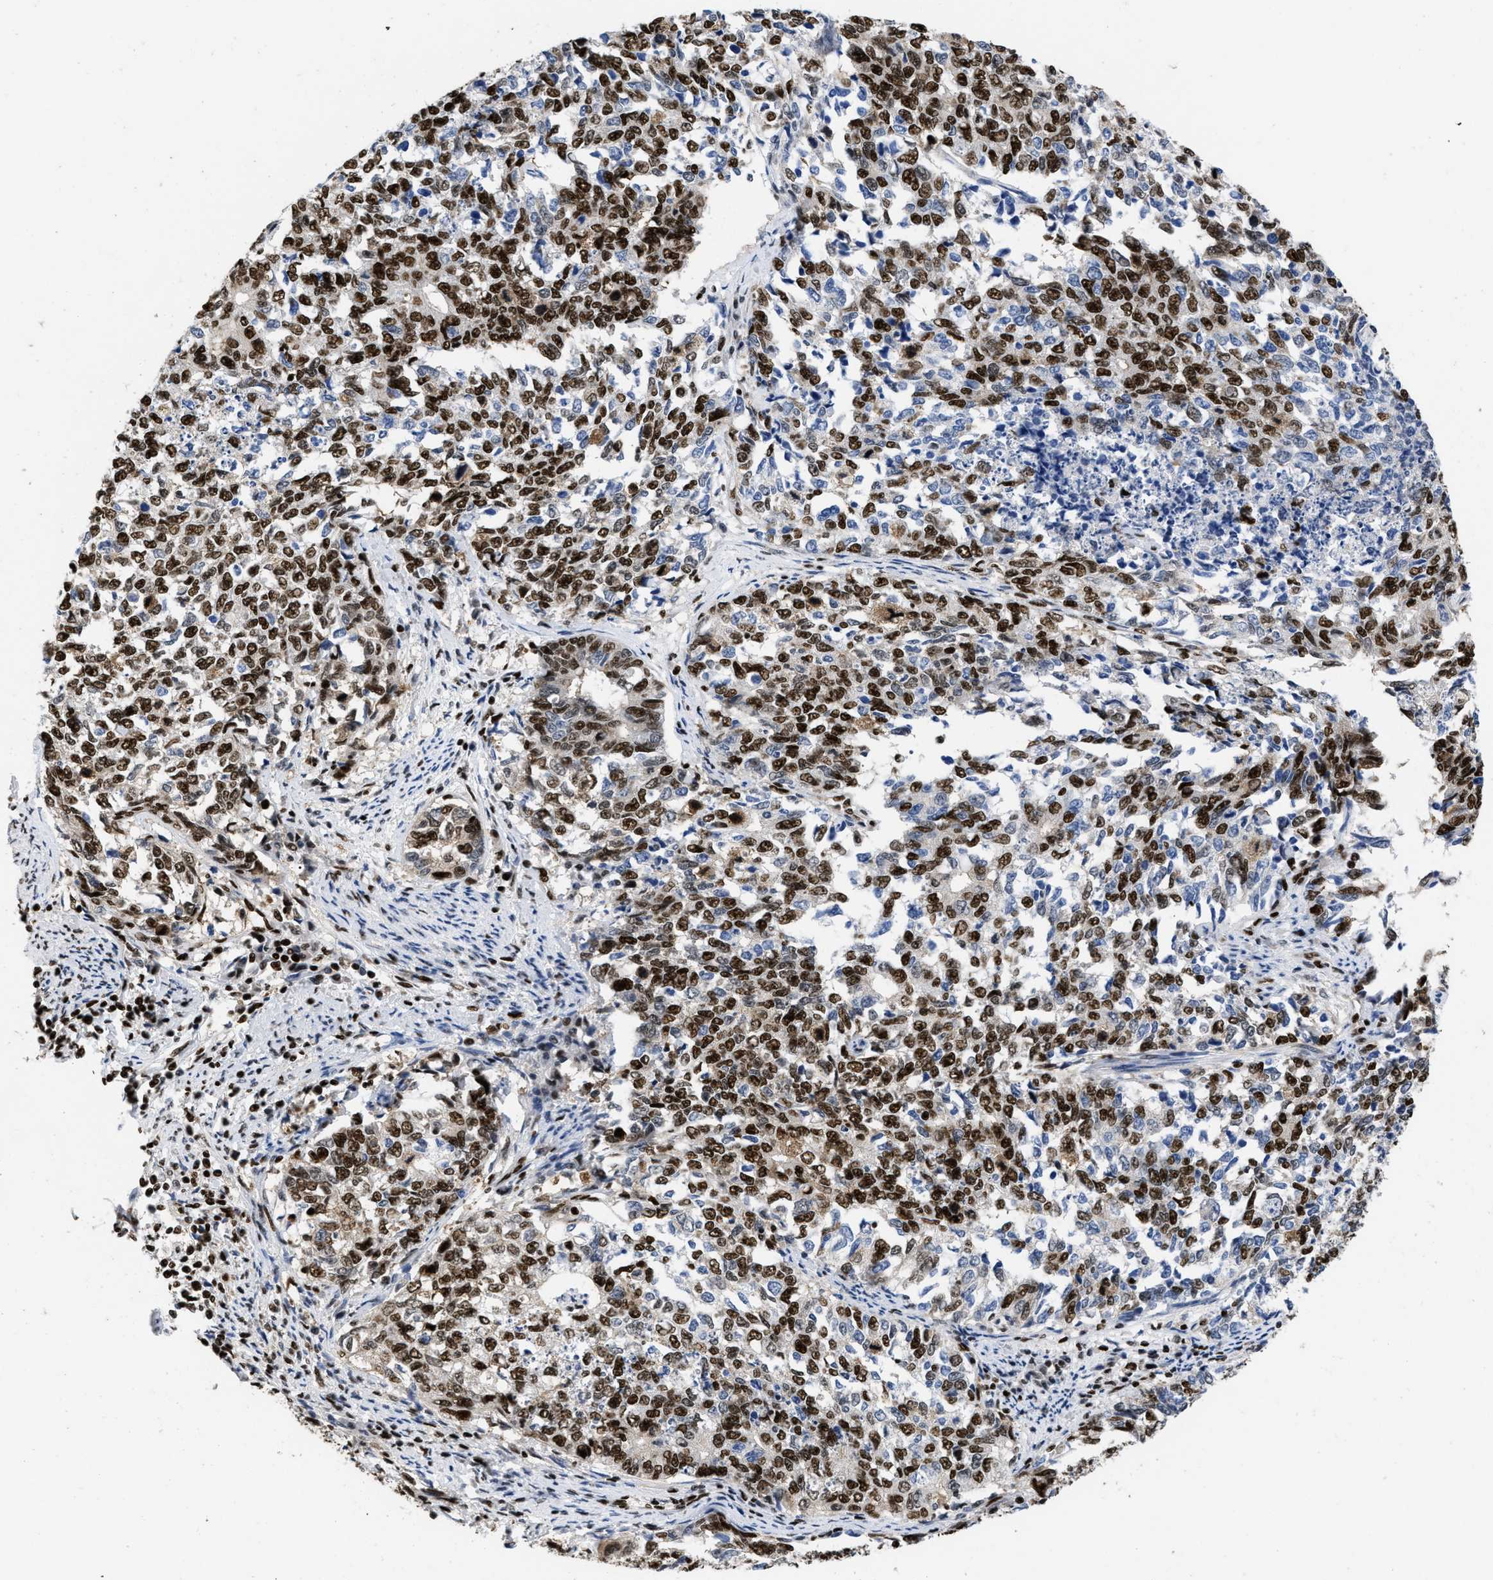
{"staining": {"intensity": "strong", "quantity": ">75%", "location": "nuclear"}, "tissue": "cervical cancer", "cell_type": "Tumor cells", "image_type": "cancer", "snomed": [{"axis": "morphology", "description": "Squamous cell carcinoma, NOS"}, {"axis": "topography", "description": "Cervix"}], "caption": "Cervical cancer (squamous cell carcinoma) stained with IHC demonstrates strong nuclear staining in approximately >75% of tumor cells.", "gene": "CREB1", "patient": {"sex": "female", "age": 63}}